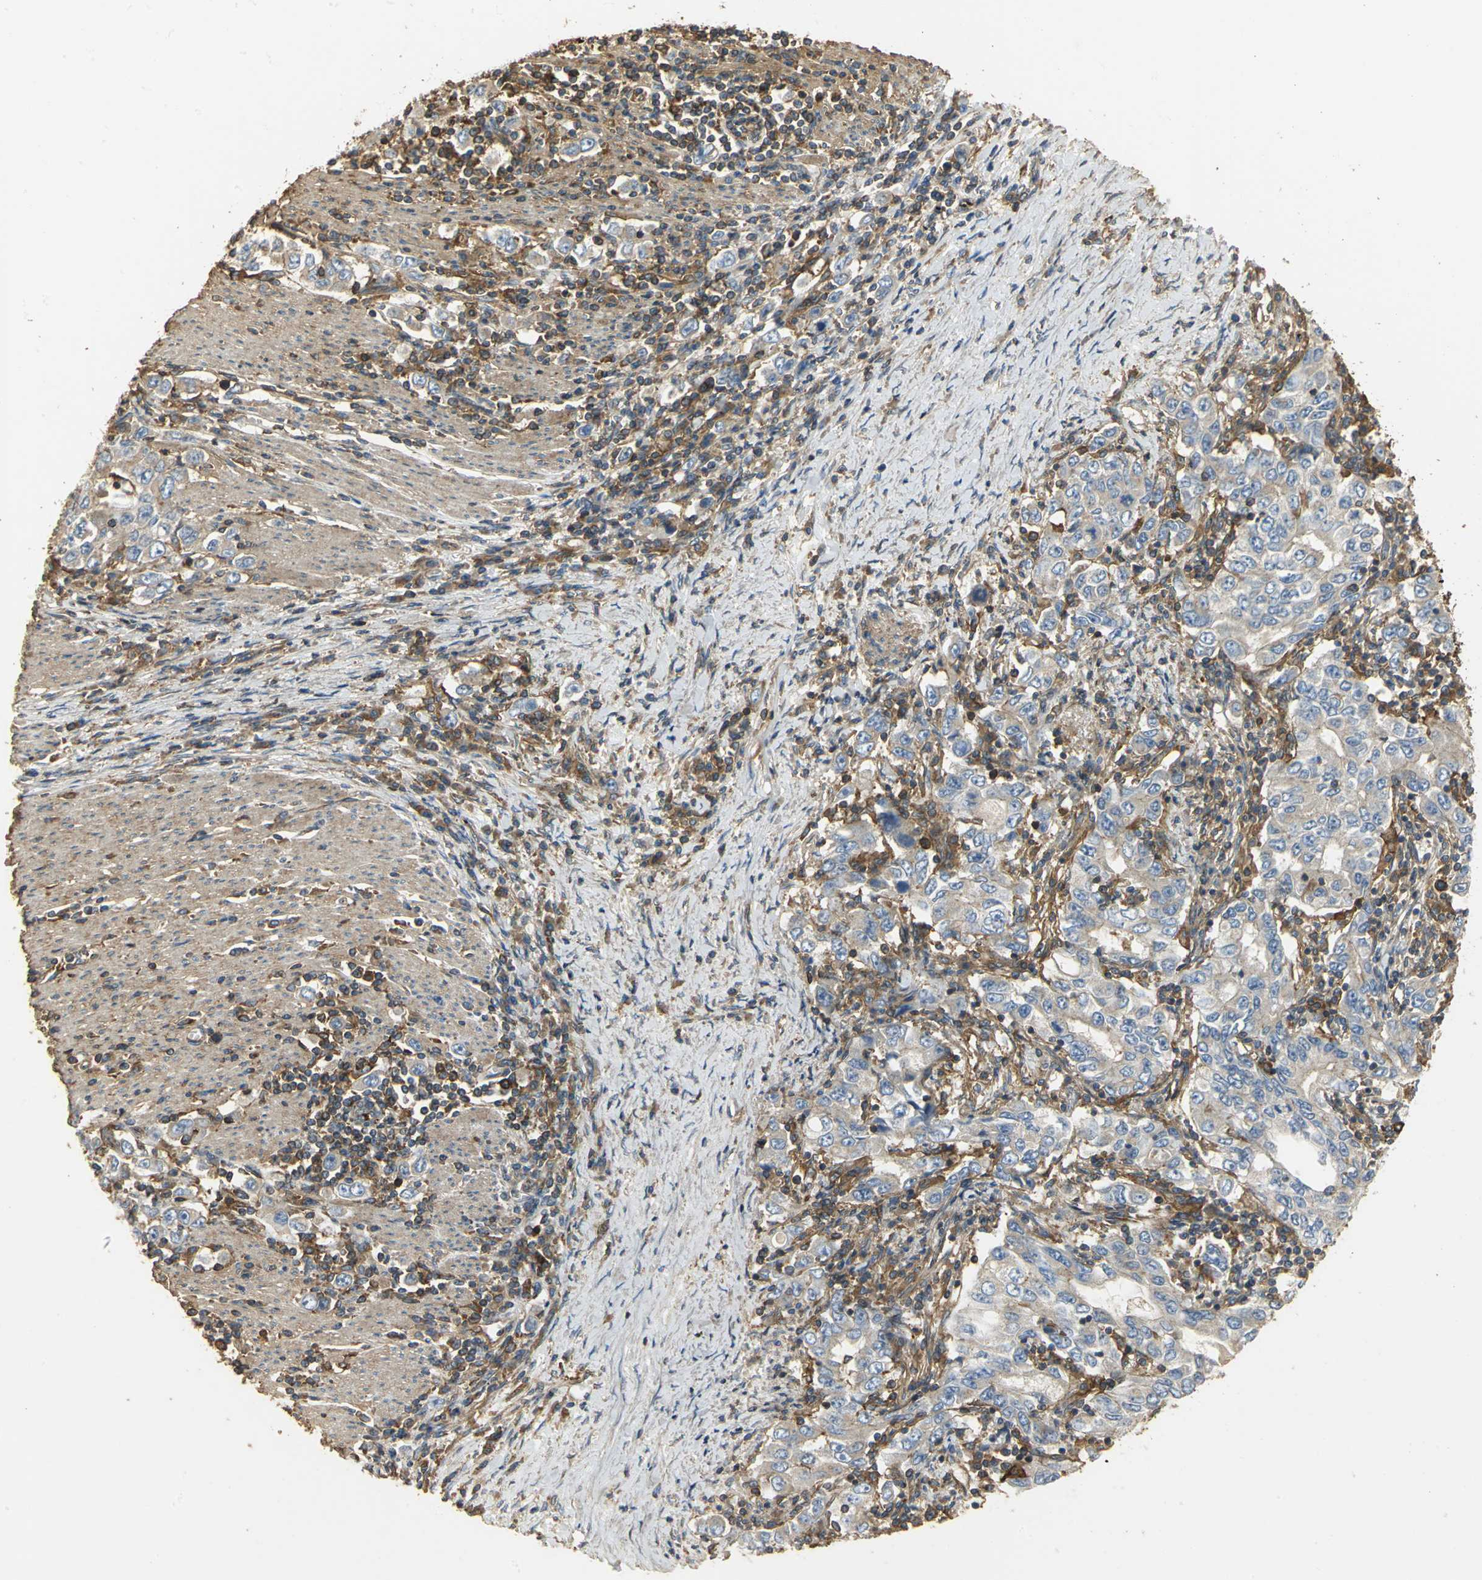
{"staining": {"intensity": "negative", "quantity": "none", "location": "none"}, "tissue": "stomach cancer", "cell_type": "Tumor cells", "image_type": "cancer", "snomed": [{"axis": "morphology", "description": "Adenocarcinoma, NOS"}, {"axis": "topography", "description": "Stomach, lower"}], "caption": "DAB immunohistochemical staining of stomach cancer reveals no significant staining in tumor cells.", "gene": "TLN1", "patient": {"sex": "female", "age": 72}}